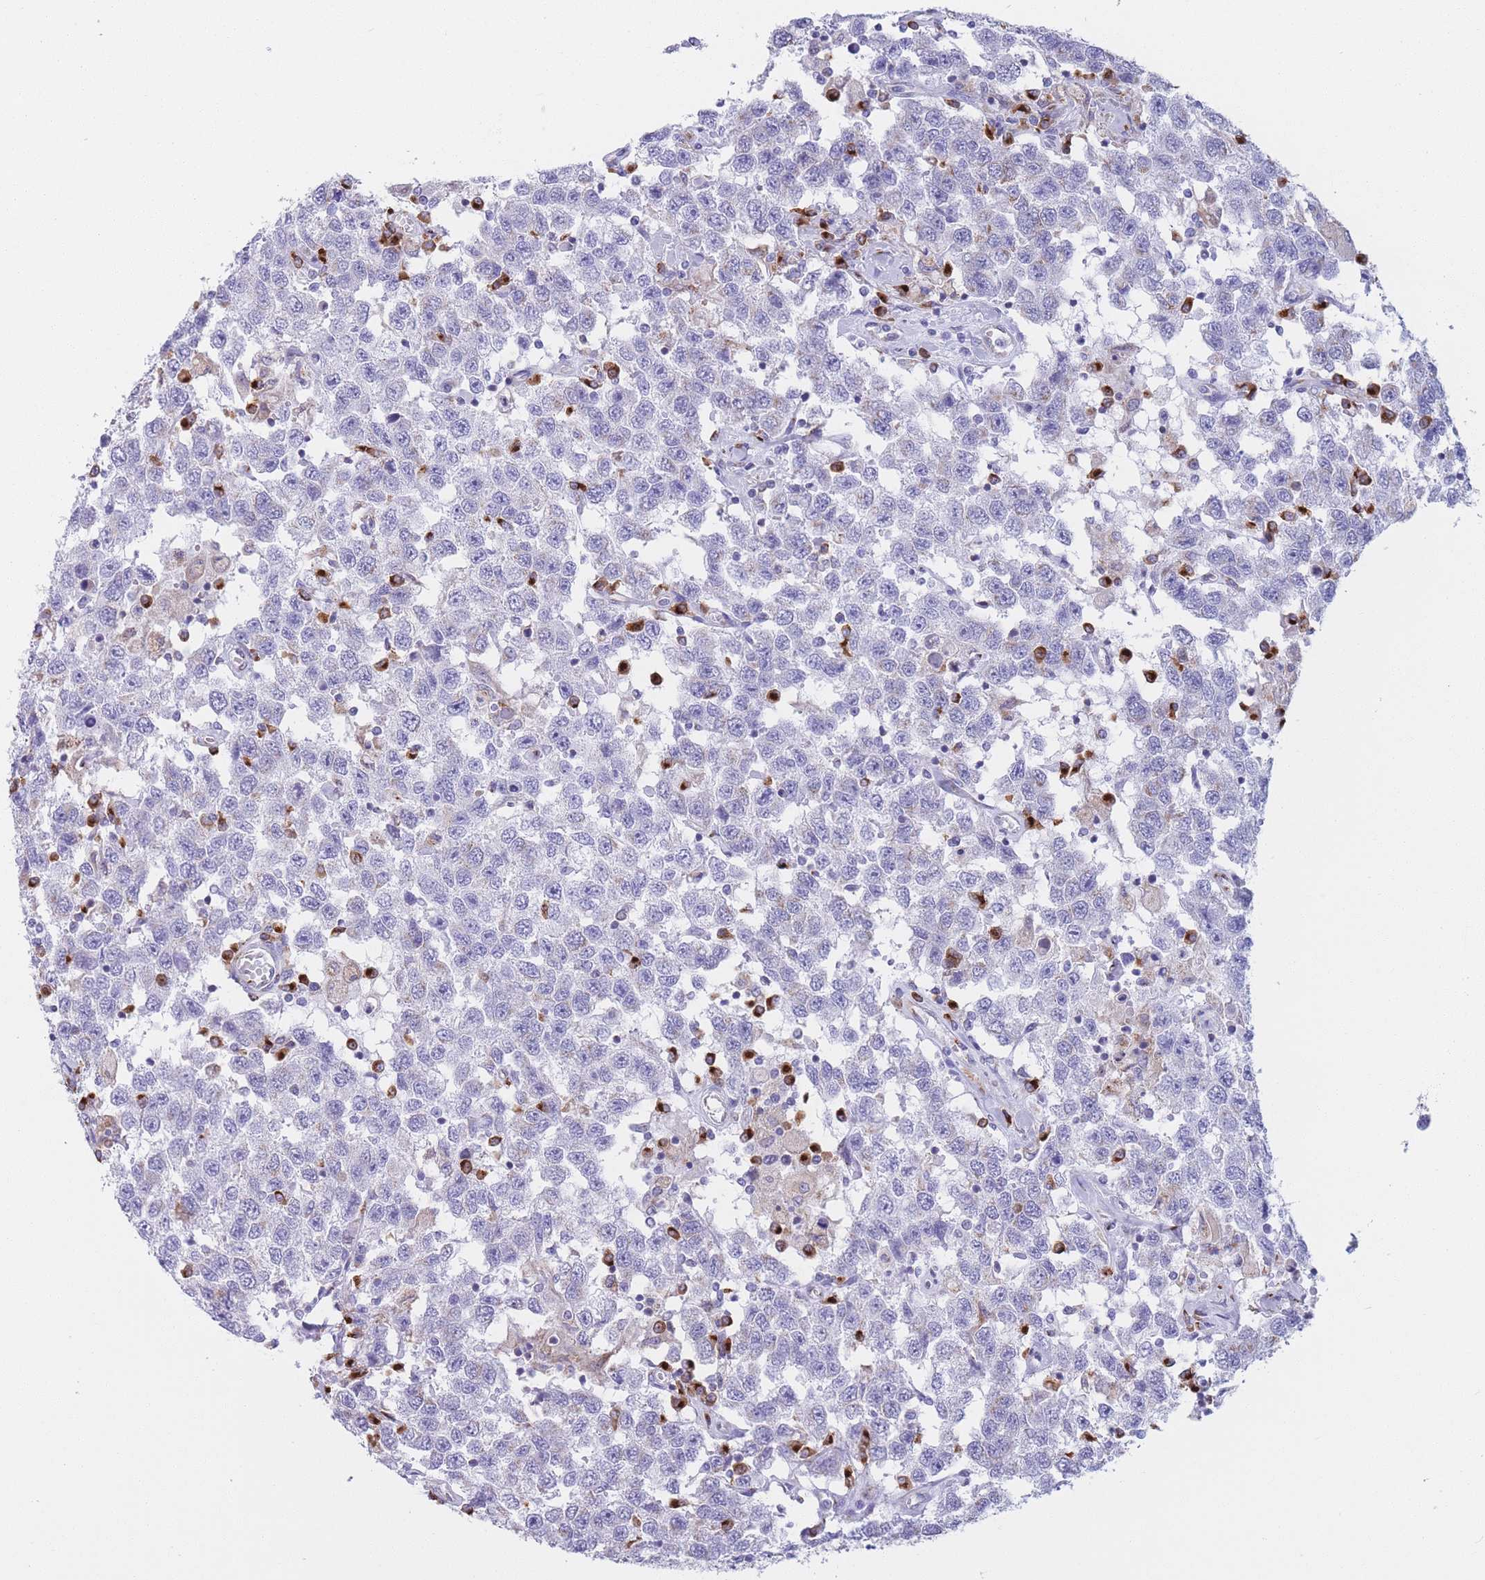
{"staining": {"intensity": "negative", "quantity": "none", "location": "none"}, "tissue": "testis cancer", "cell_type": "Tumor cells", "image_type": "cancer", "snomed": [{"axis": "morphology", "description": "Seminoma, NOS"}, {"axis": "topography", "description": "Testis"}], "caption": "A high-resolution micrograph shows immunohistochemistry (IHC) staining of testis seminoma, which shows no significant staining in tumor cells.", "gene": "MRPL30", "patient": {"sex": "male", "age": 41}}